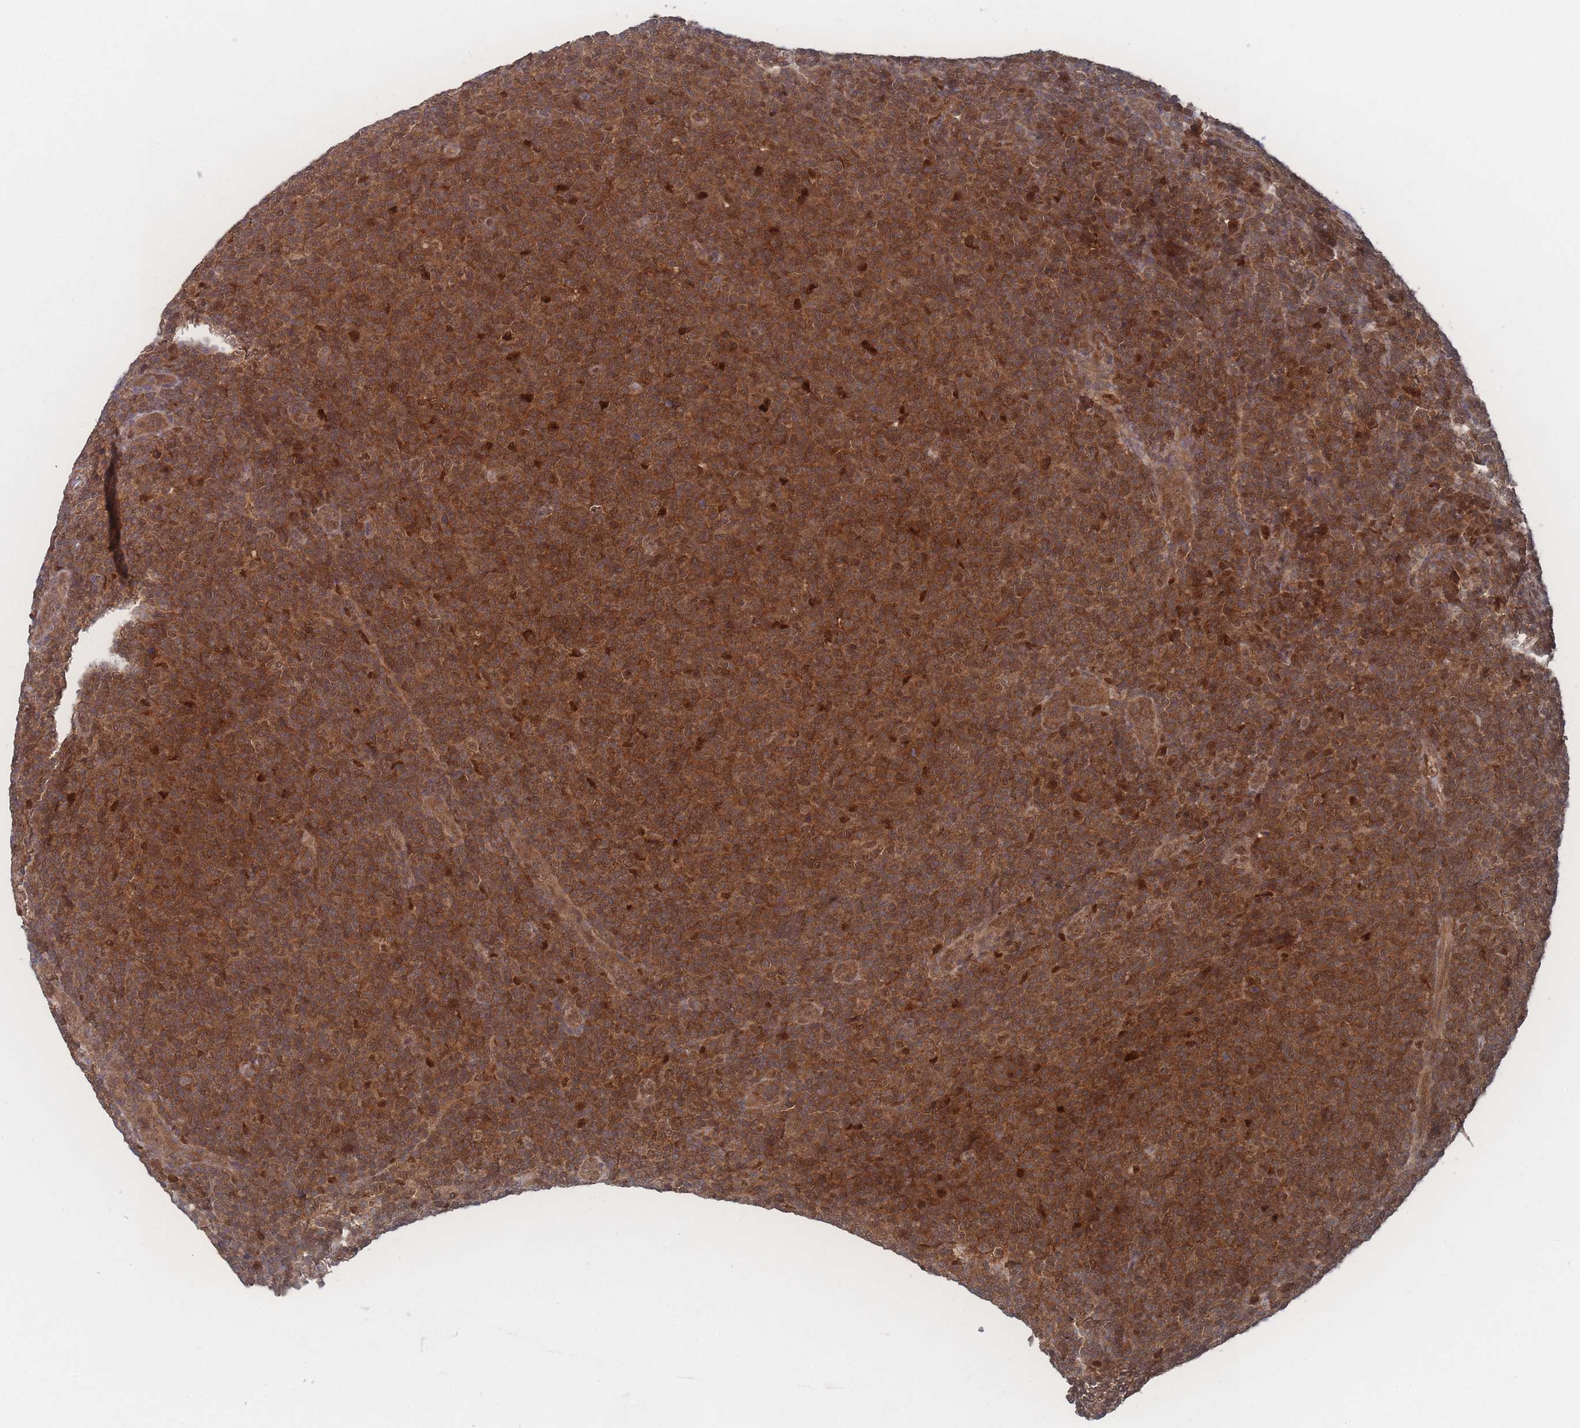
{"staining": {"intensity": "moderate", "quantity": ">75%", "location": "cytoplasmic/membranous"}, "tissue": "lymphoma", "cell_type": "Tumor cells", "image_type": "cancer", "snomed": [{"axis": "morphology", "description": "Malignant lymphoma, non-Hodgkin's type, Low grade"}, {"axis": "topography", "description": "Lymph node"}], "caption": "Protein expression analysis of human malignant lymphoma, non-Hodgkin's type (low-grade) reveals moderate cytoplasmic/membranous expression in about >75% of tumor cells. Using DAB (brown) and hematoxylin (blue) stains, captured at high magnification using brightfield microscopy.", "gene": "PSMA1", "patient": {"sex": "male", "age": 66}}